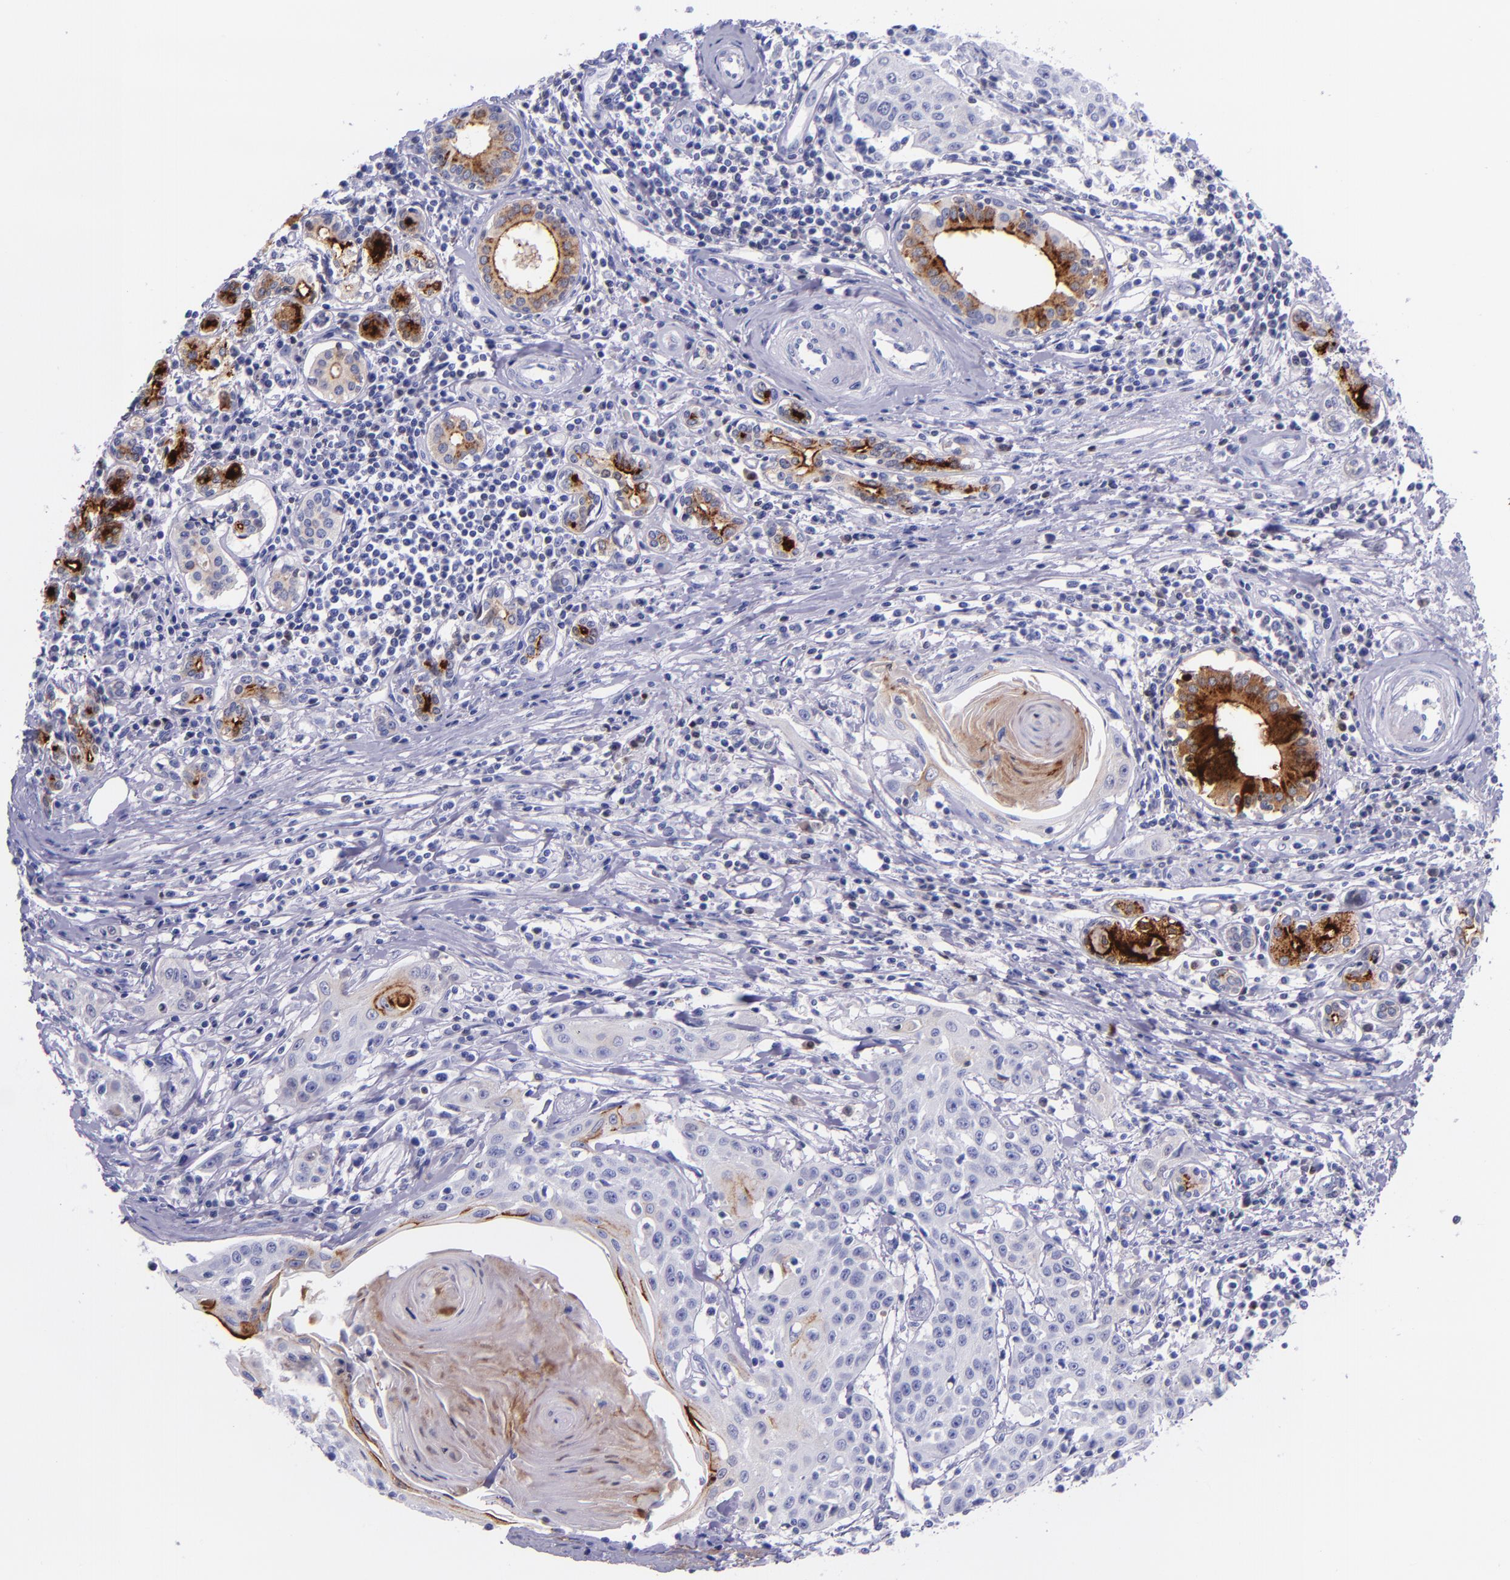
{"staining": {"intensity": "weak", "quantity": "<25%", "location": "cytoplasmic/membranous"}, "tissue": "head and neck cancer", "cell_type": "Tumor cells", "image_type": "cancer", "snomed": [{"axis": "morphology", "description": "Squamous cell carcinoma, NOS"}, {"axis": "morphology", "description": "Squamous cell carcinoma, metastatic, NOS"}, {"axis": "topography", "description": "Lymph node"}, {"axis": "topography", "description": "Salivary gland"}, {"axis": "topography", "description": "Head-Neck"}], "caption": "IHC micrograph of human head and neck cancer stained for a protein (brown), which demonstrates no staining in tumor cells. (Immunohistochemistry, brightfield microscopy, high magnification).", "gene": "SLPI", "patient": {"sex": "female", "age": 74}}